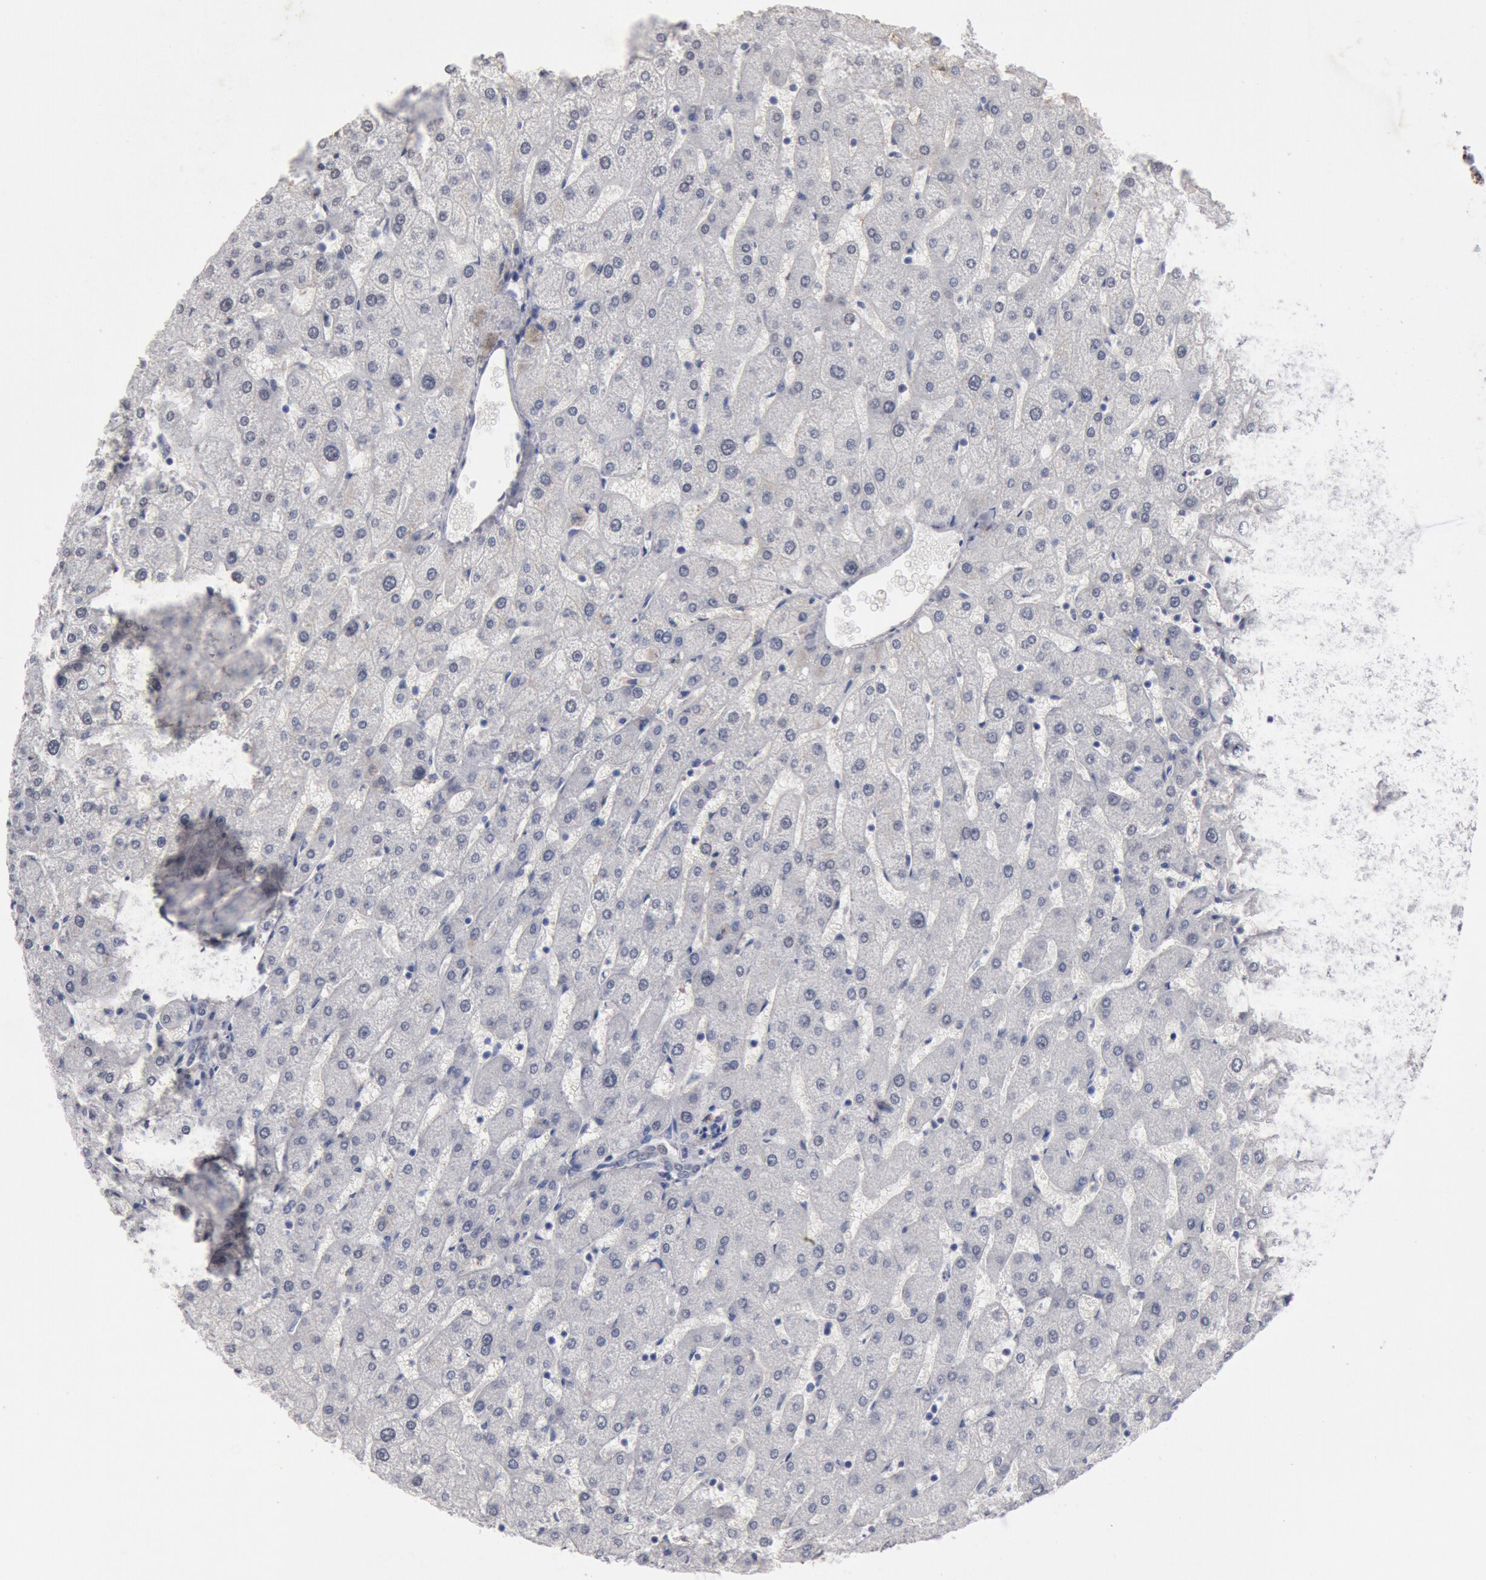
{"staining": {"intensity": "negative", "quantity": "none", "location": "none"}, "tissue": "liver", "cell_type": "Hepatocytes", "image_type": "normal", "snomed": [{"axis": "morphology", "description": "Normal tissue, NOS"}, {"axis": "topography", "description": "Liver"}], "caption": "The photomicrograph displays no significant staining in hepatocytes of liver. (DAB (3,3'-diaminobenzidine) immunohistochemistry (IHC) visualized using brightfield microscopy, high magnification).", "gene": "FOXA2", "patient": {"sex": "male", "age": 67}}